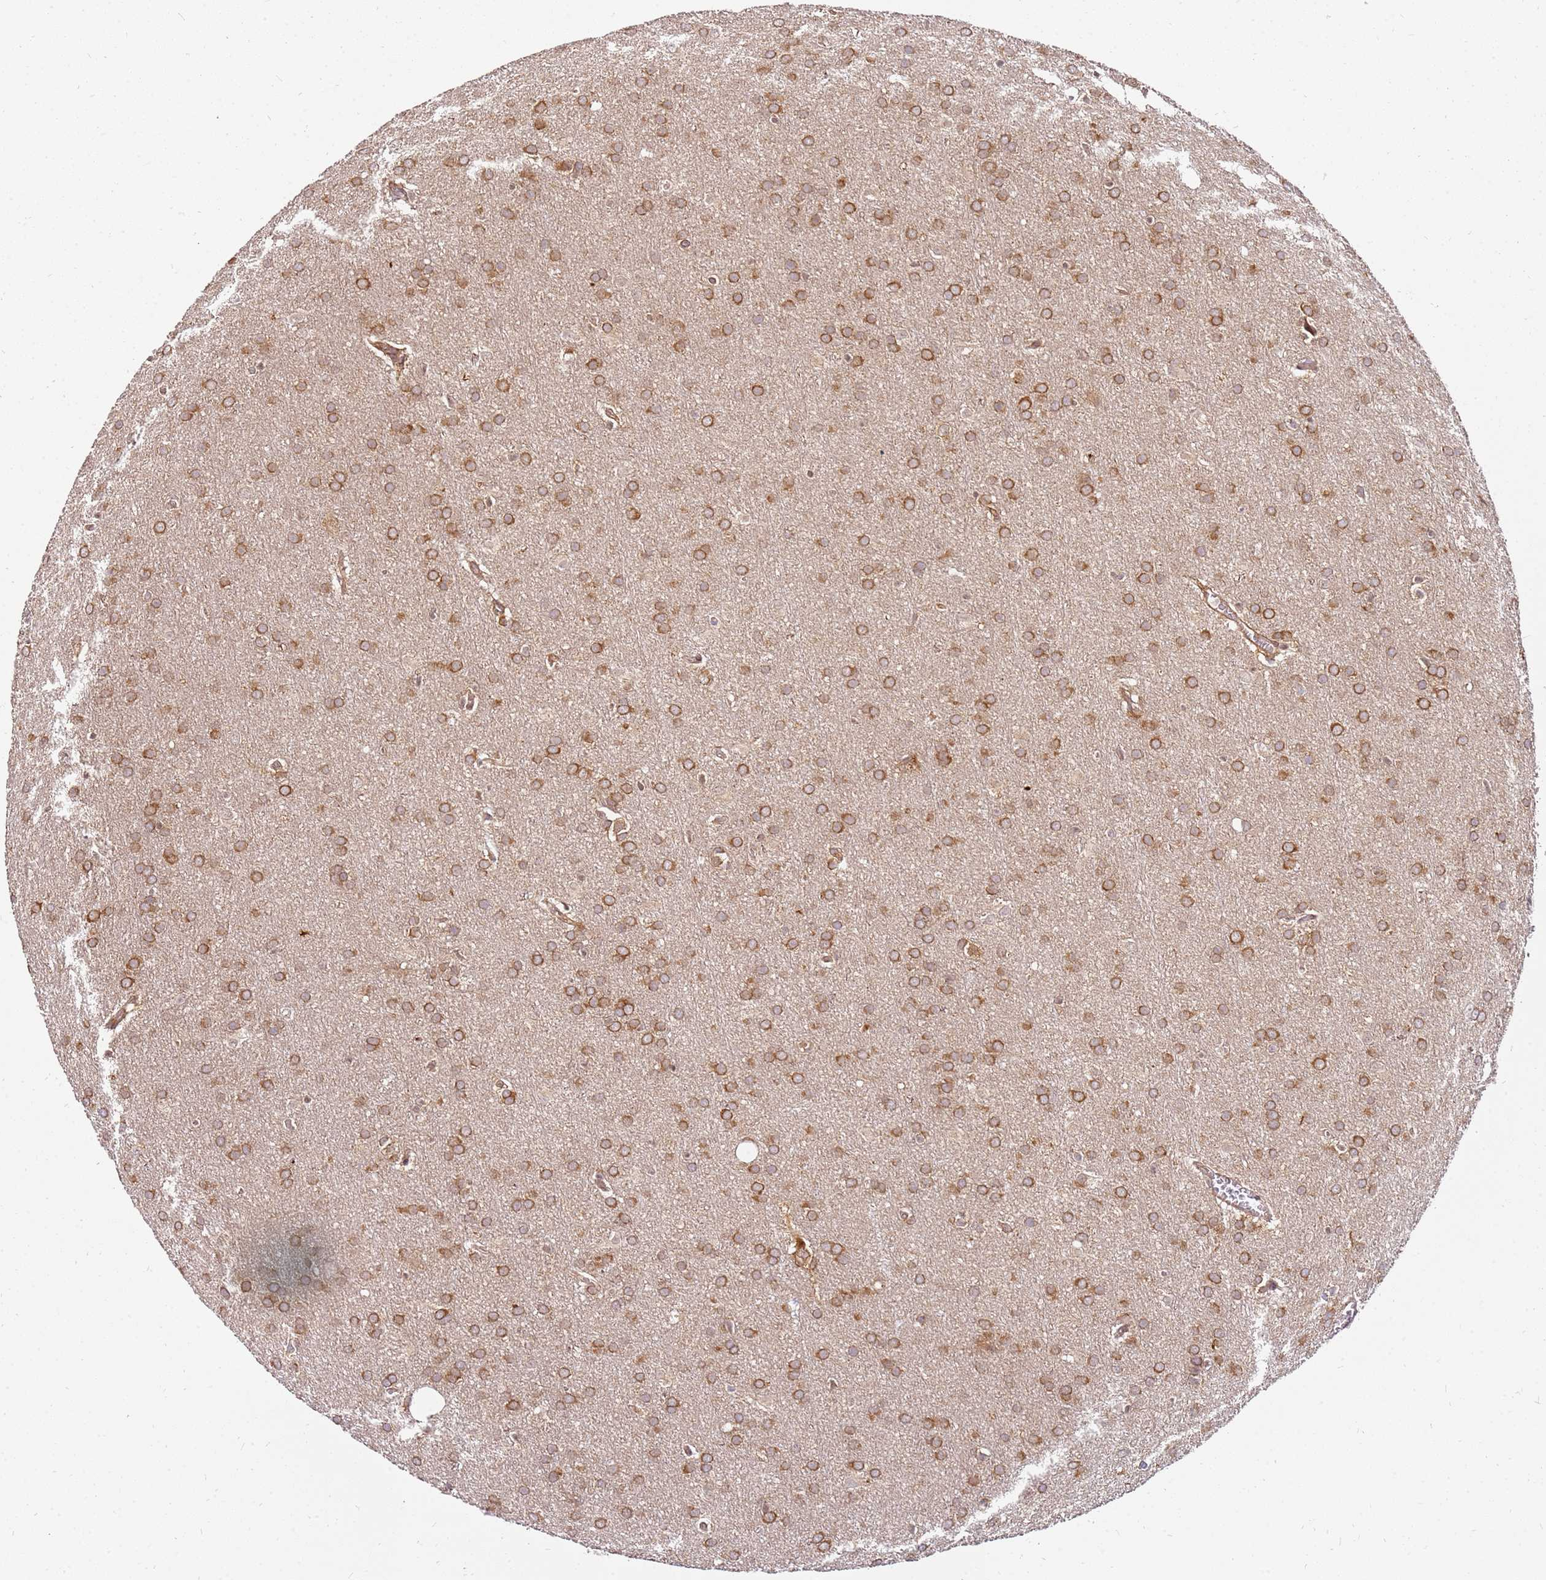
{"staining": {"intensity": "moderate", "quantity": ">75%", "location": "cytoplasmic/membranous"}, "tissue": "glioma", "cell_type": "Tumor cells", "image_type": "cancer", "snomed": [{"axis": "morphology", "description": "Glioma, malignant, Low grade"}, {"axis": "topography", "description": "Brain"}], "caption": "This image shows glioma stained with immunohistochemistry to label a protein in brown. The cytoplasmic/membranous of tumor cells show moderate positivity for the protein. Nuclei are counter-stained blue.", "gene": "PIH1D1", "patient": {"sex": "female", "age": 32}}